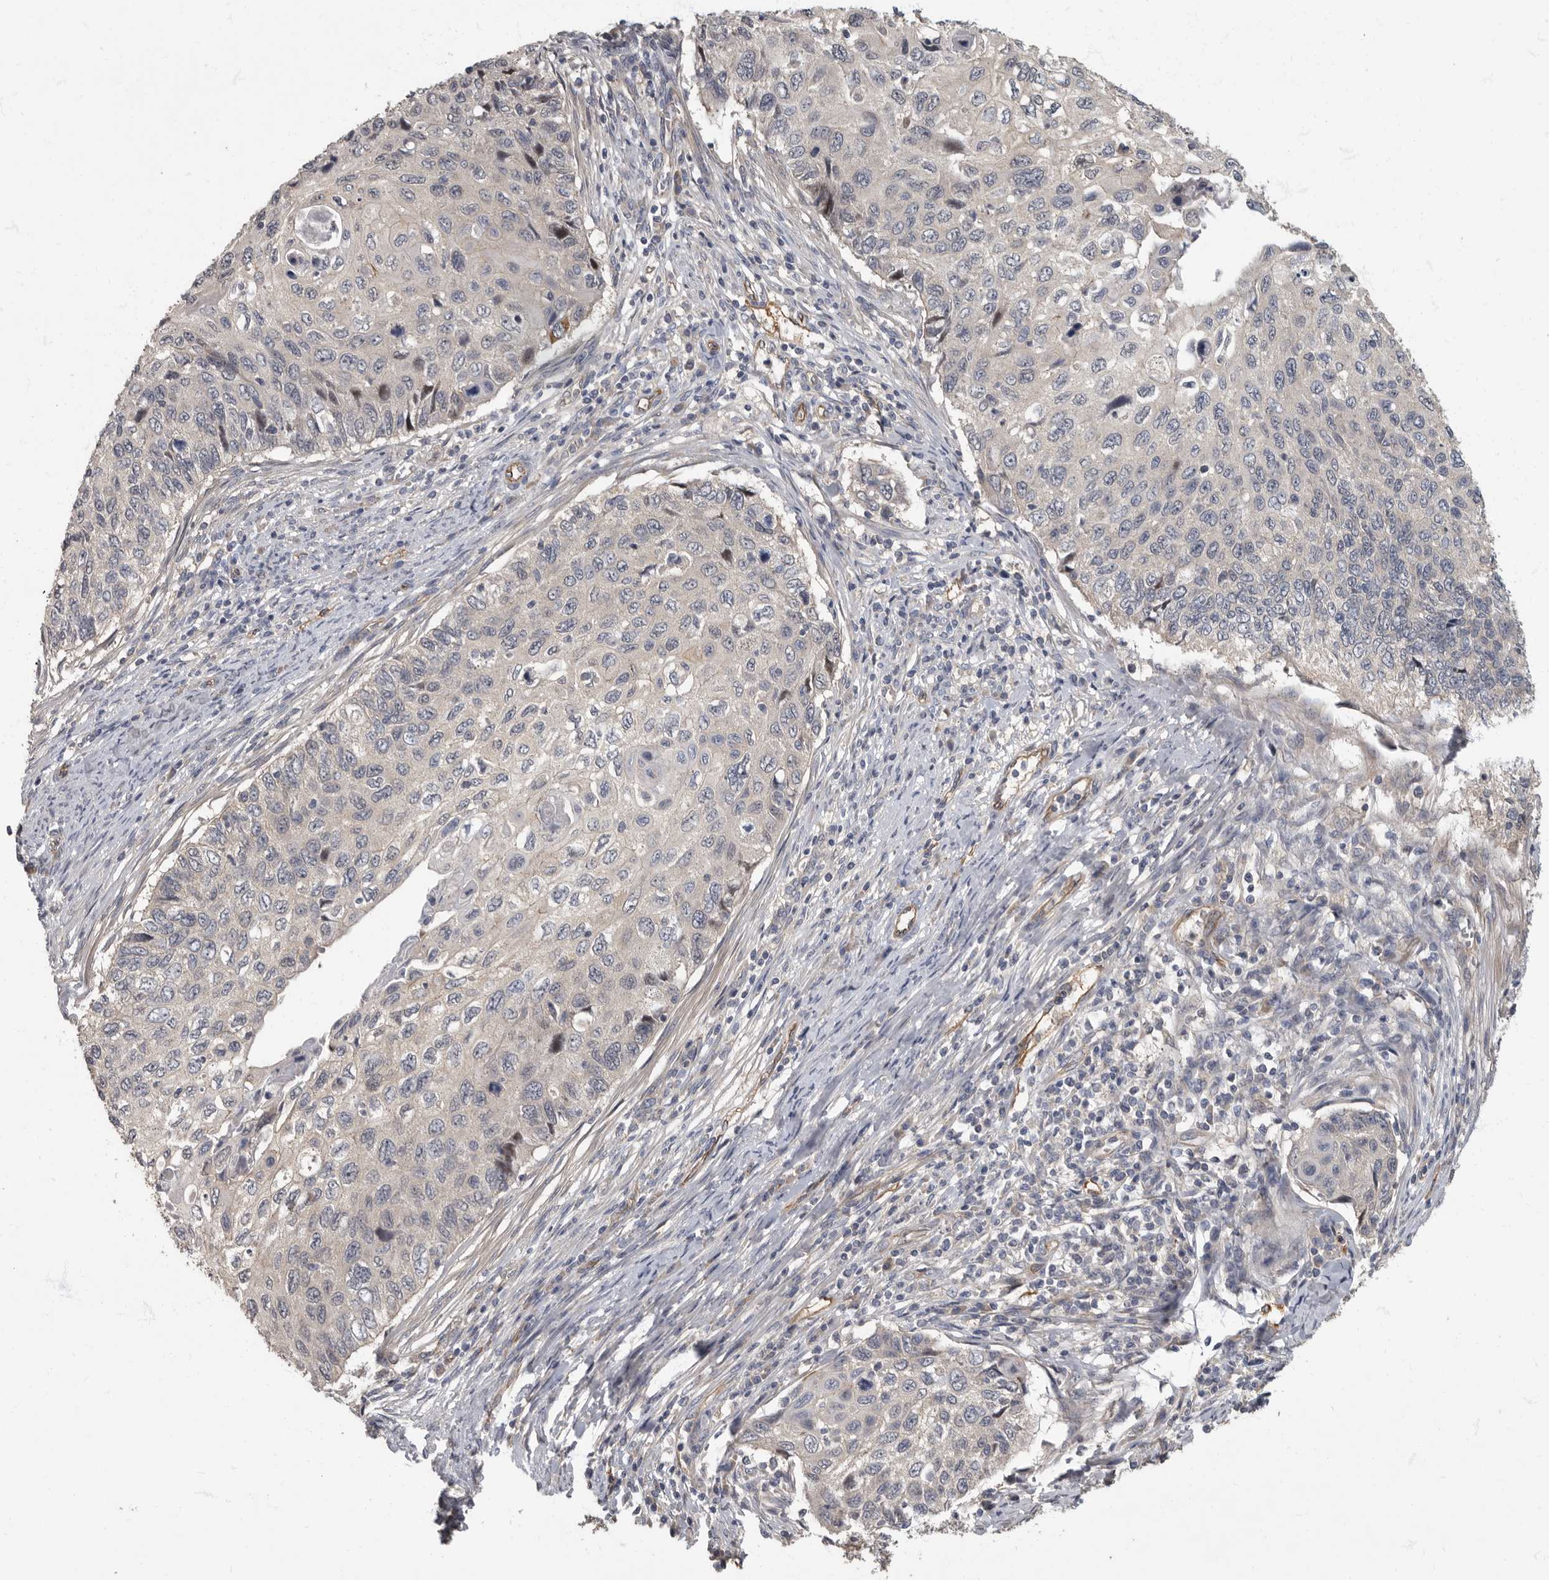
{"staining": {"intensity": "negative", "quantity": "none", "location": "none"}, "tissue": "cervical cancer", "cell_type": "Tumor cells", "image_type": "cancer", "snomed": [{"axis": "morphology", "description": "Squamous cell carcinoma, NOS"}, {"axis": "topography", "description": "Cervix"}], "caption": "DAB (3,3'-diaminobenzidine) immunohistochemical staining of cervical squamous cell carcinoma demonstrates no significant staining in tumor cells.", "gene": "PDK1", "patient": {"sex": "female", "age": 70}}